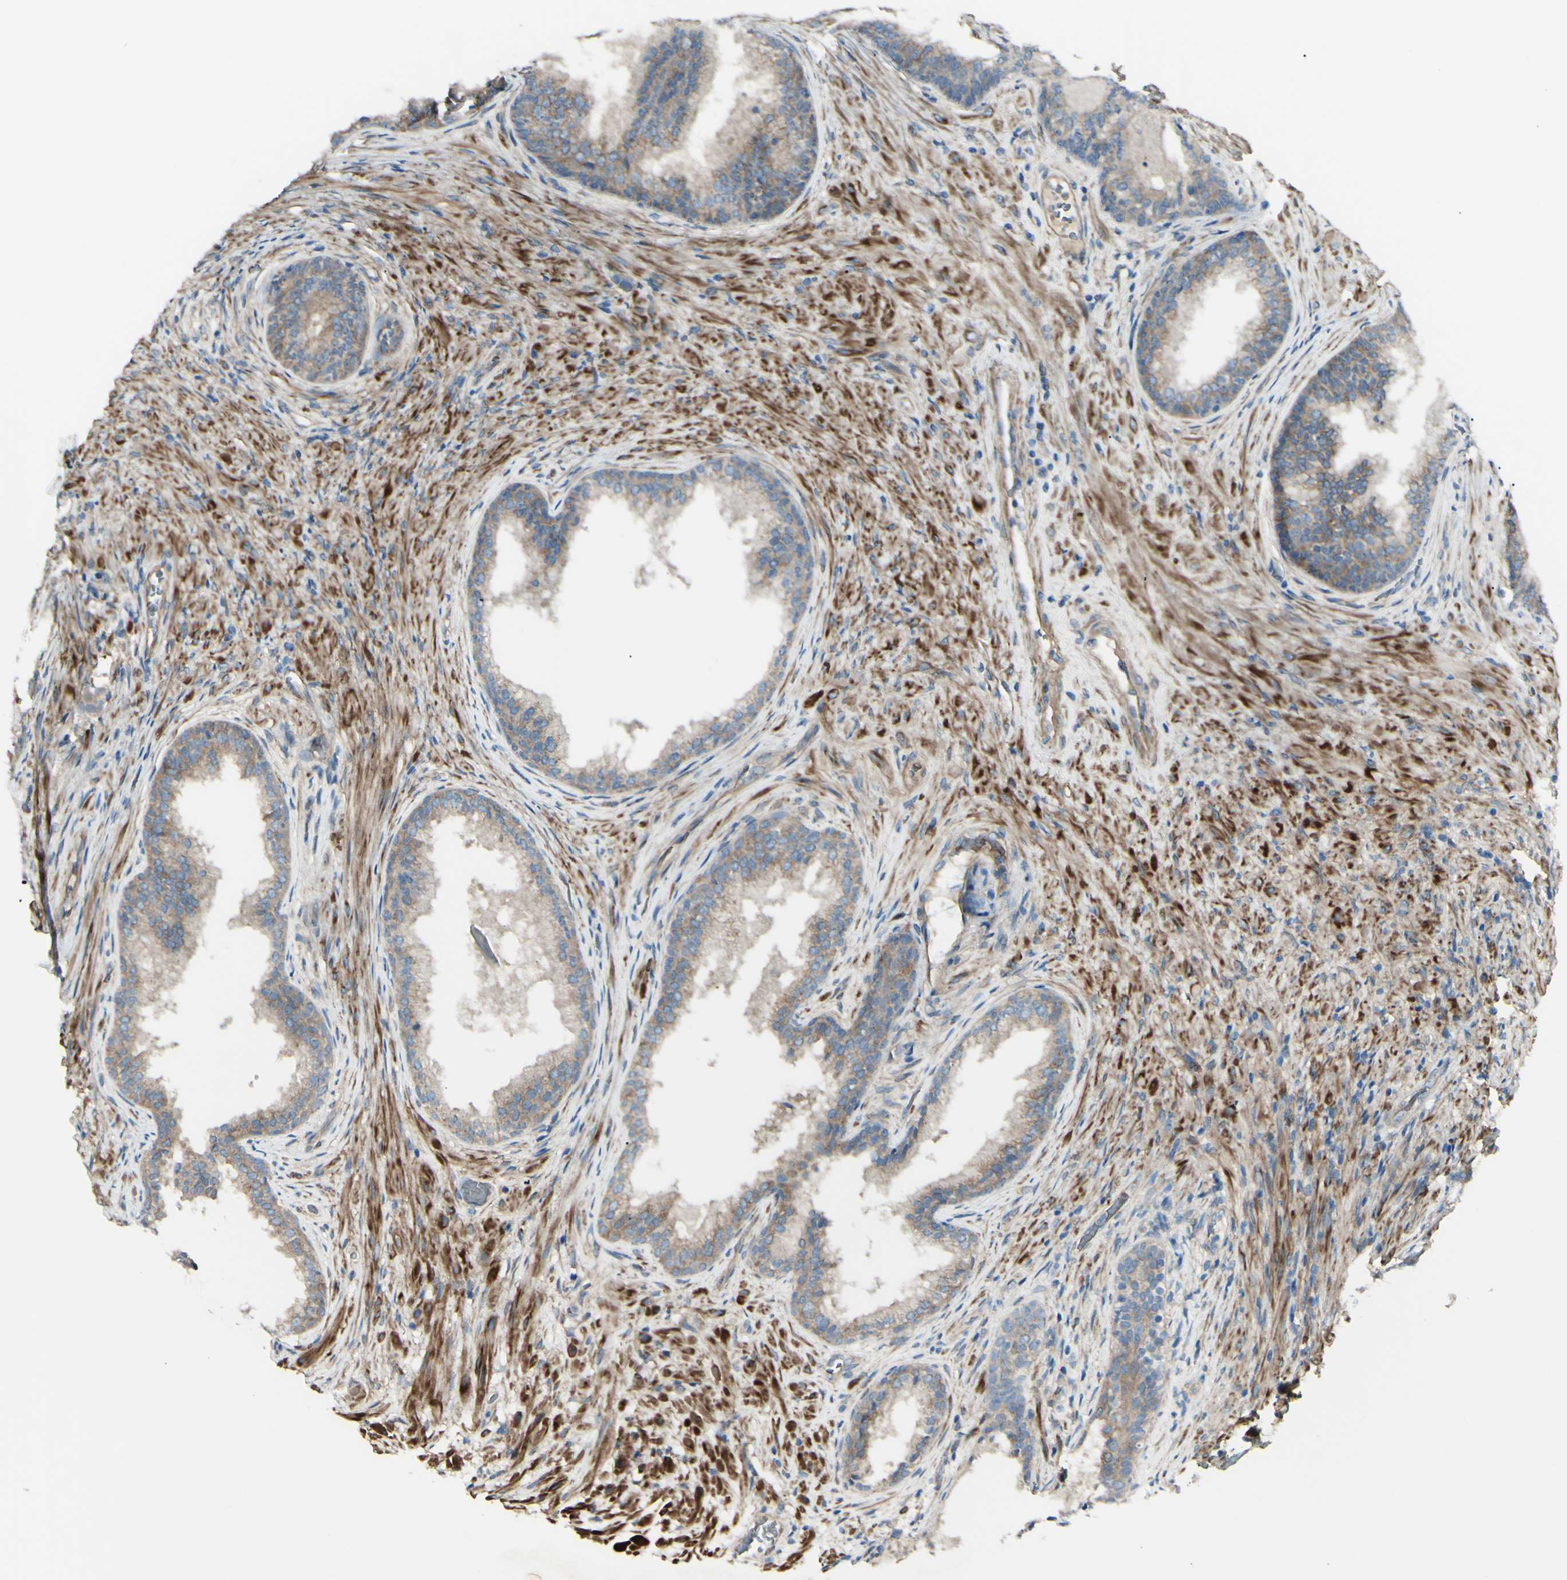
{"staining": {"intensity": "weak", "quantity": ">75%", "location": "cytoplasmic/membranous"}, "tissue": "prostate", "cell_type": "Glandular cells", "image_type": "normal", "snomed": [{"axis": "morphology", "description": "Normal tissue, NOS"}, {"axis": "topography", "description": "Prostate"}], "caption": "About >75% of glandular cells in unremarkable prostate exhibit weak cytoplasmic/membranous protein positivity as visualized by brown immunohistochemical staining.", "gene": "PCDHGA10", "patient": {"sex": "male", "age": 76}}